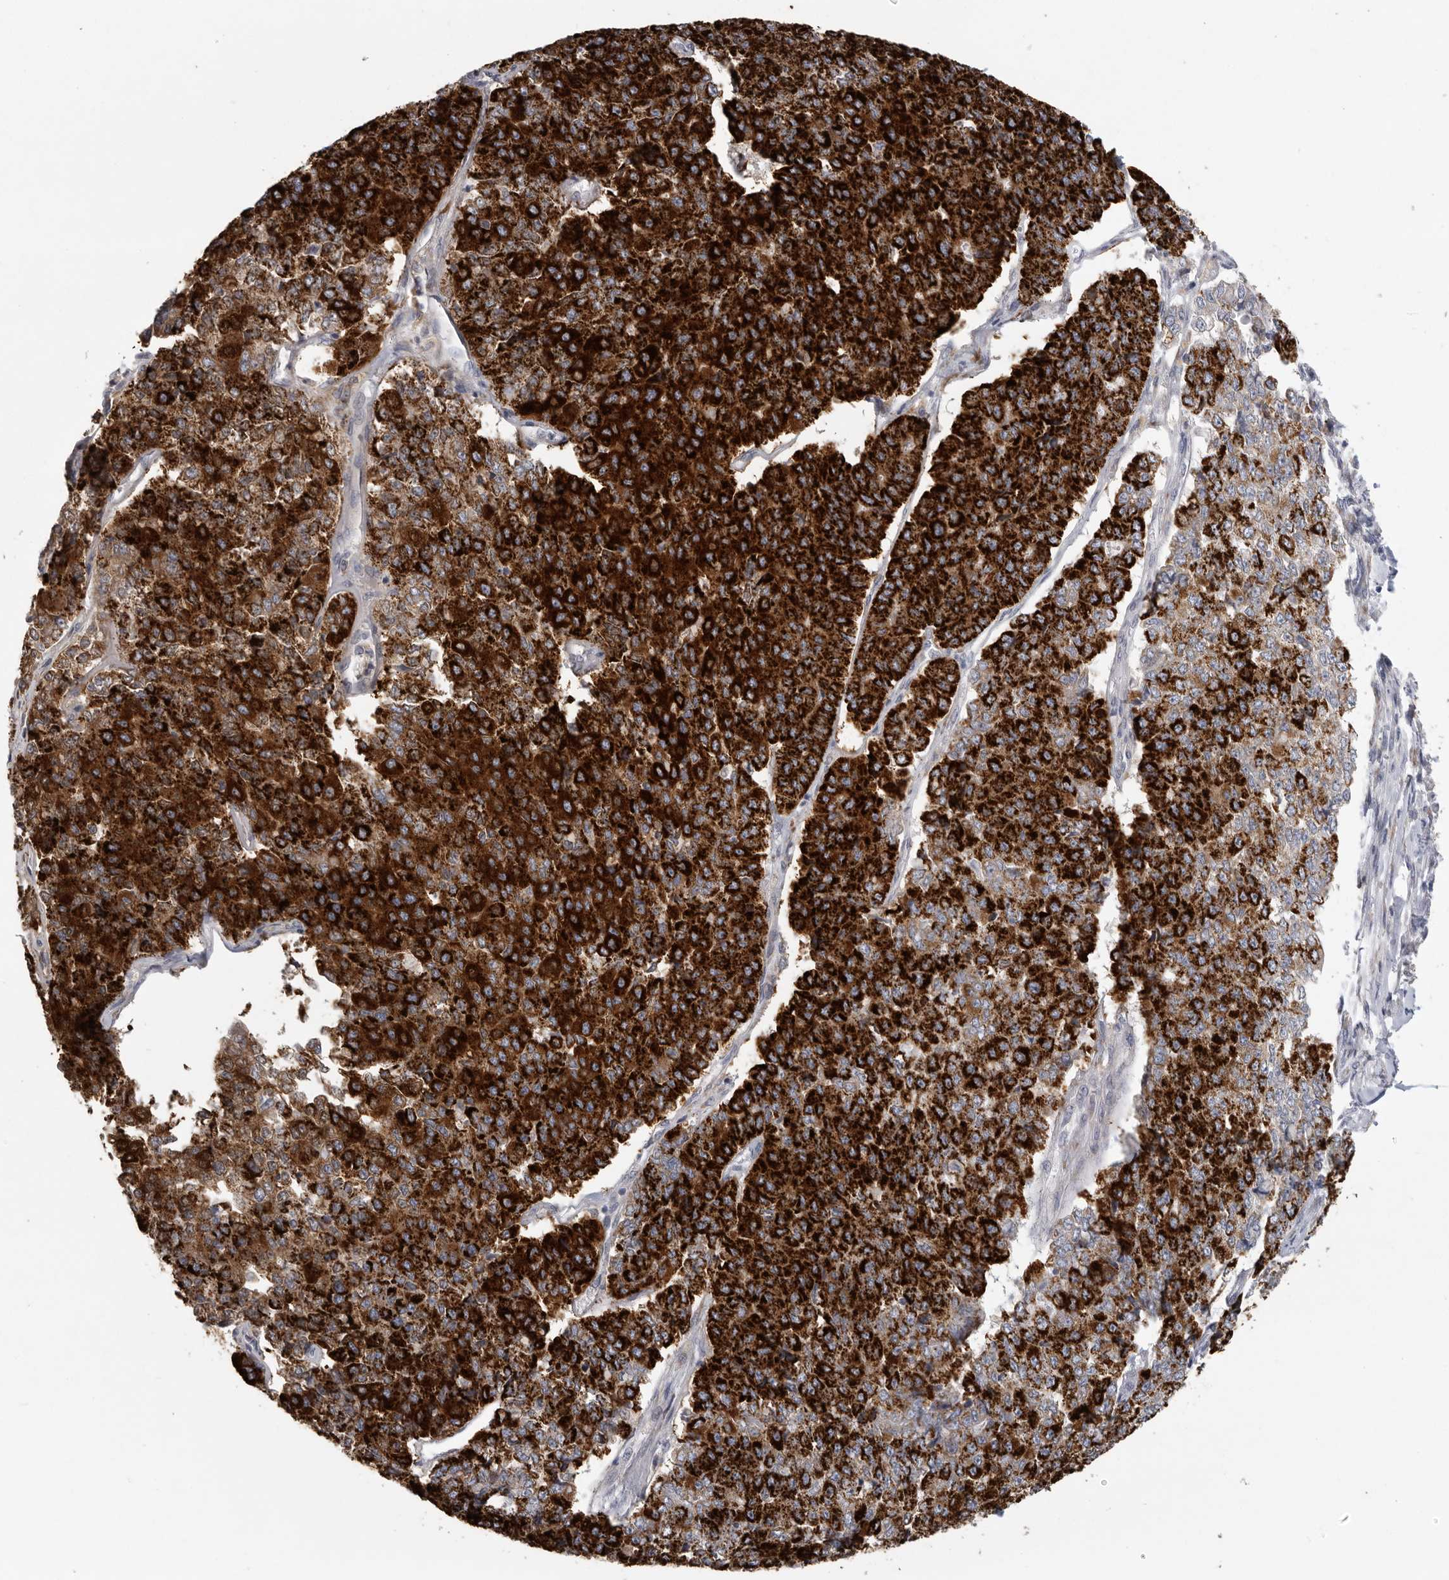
{"staining": {"intensity": "strong", "quantity": ">75%", "location": "cytoplasmic/membranous"}, "tissue": "pancreatic cancer", "cell_type": "Tumor cells", "image_type": "cancer", "snomed": [{"axis": "morphology", "description": "Adenocarcinoma, NOS"}, {"axis": "topography", "description": "Pancreas"}], "caption": "IHC histopathology image of pancreatic cancer (adenocarcinoma) stained for a protein (brown), which displays high levels of strong cytoplasmic/membranous staining in about >75% of tumor cells.", "gene": "USP24", "patient": {"sex": "male", "age": 50}}